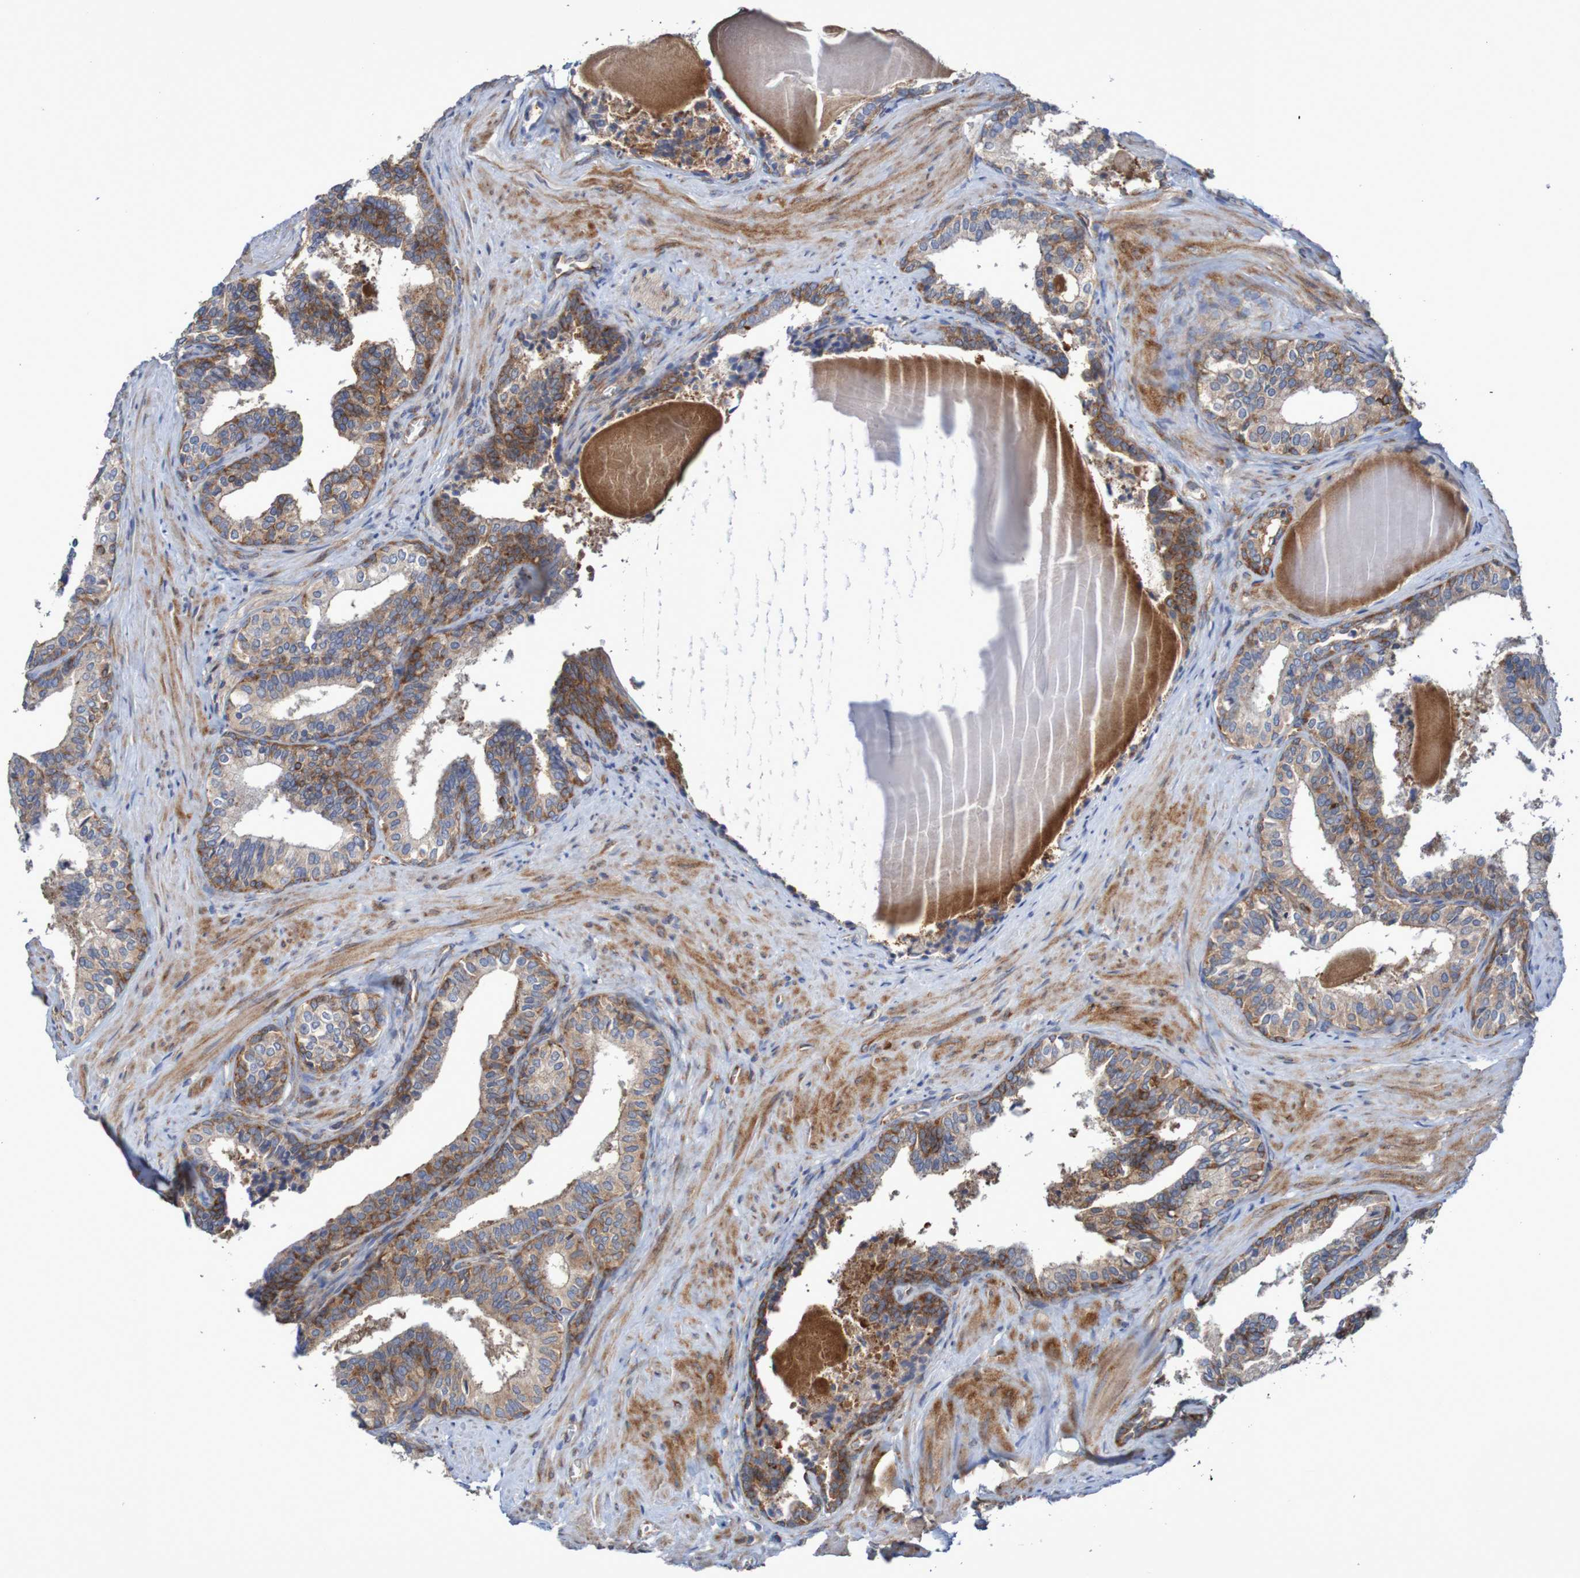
{"staining": {"intensity": "weak", "quantity": "25%-75%", "location": "cytoplasmic/membranous"}, "tissue": "prostate cancer", "cell_type": "Tumor cells", "image_type": "cancer", "snomed": [{"axis": "morphology", "description": "Adenocarcinoma, Low grade"}, {"axis": "topography", "description": "Prostate"}], "caption": "Weak cytoplasmic/membranous staining for a protein is appreciated in about 25%-75% of tumor cells of adenocarcinoma (low-grade) (prostate) using immunohistochemistry (IHC).", "gene": "FXR2", "patient": {"sex": "male", "age": 60}}